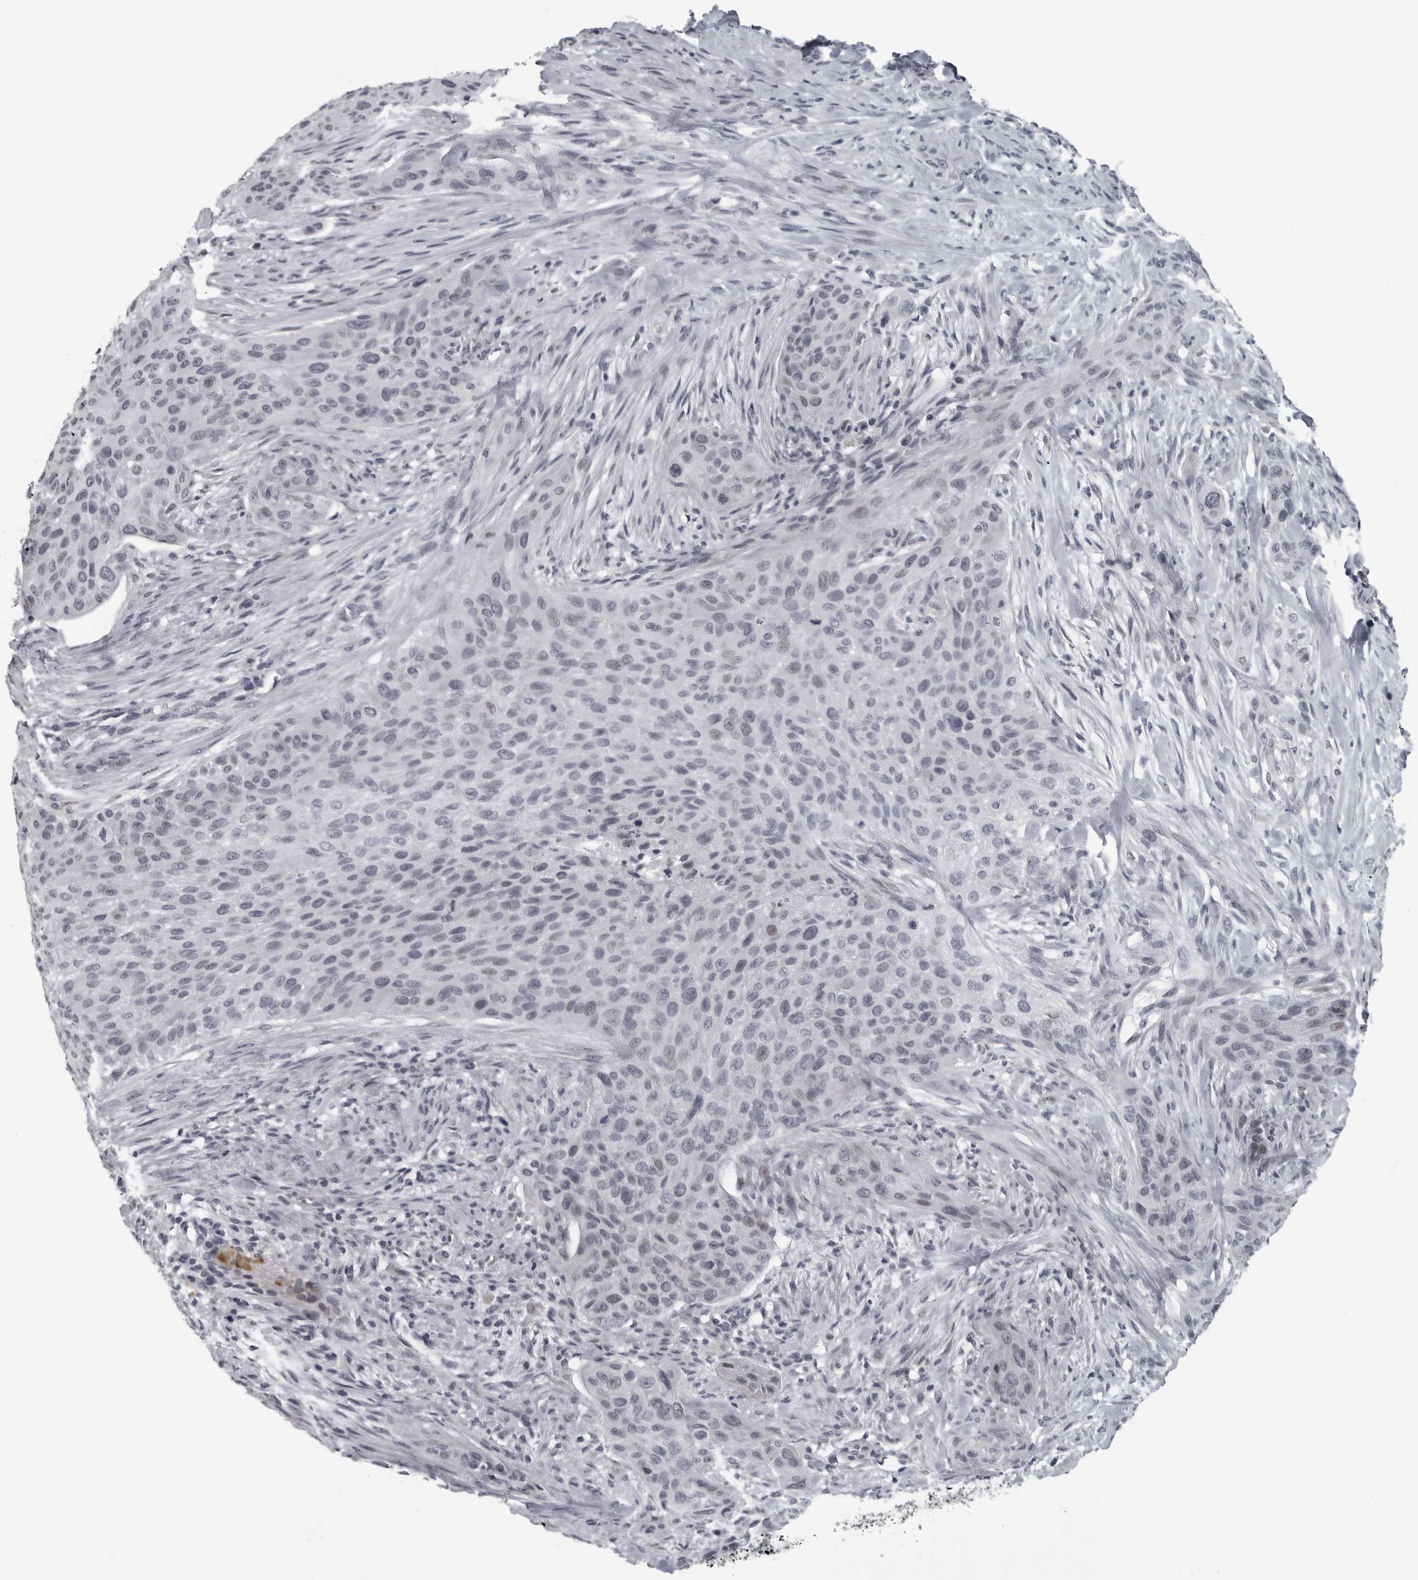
{"staining": {"intensity": "weak", "quantity": "<25%", "location": "nuclear"}, "tissue": "urothelial cancer", "cell_type": "Tumor cells", "image_type": "cancer", "snomed": [{"axis": "morphology", "description": "Urothelial carcinoma, High grade"}, {"axis": "topography", "description": "Urinary bladder"}], "caption": "DAB immunohistochemical staining of human high-grade urothelial carcinoma exhibits no significant positivity in tumor cells.", "gene": "LYSMD1", "patient": {"sex": "male", "age": 35}}